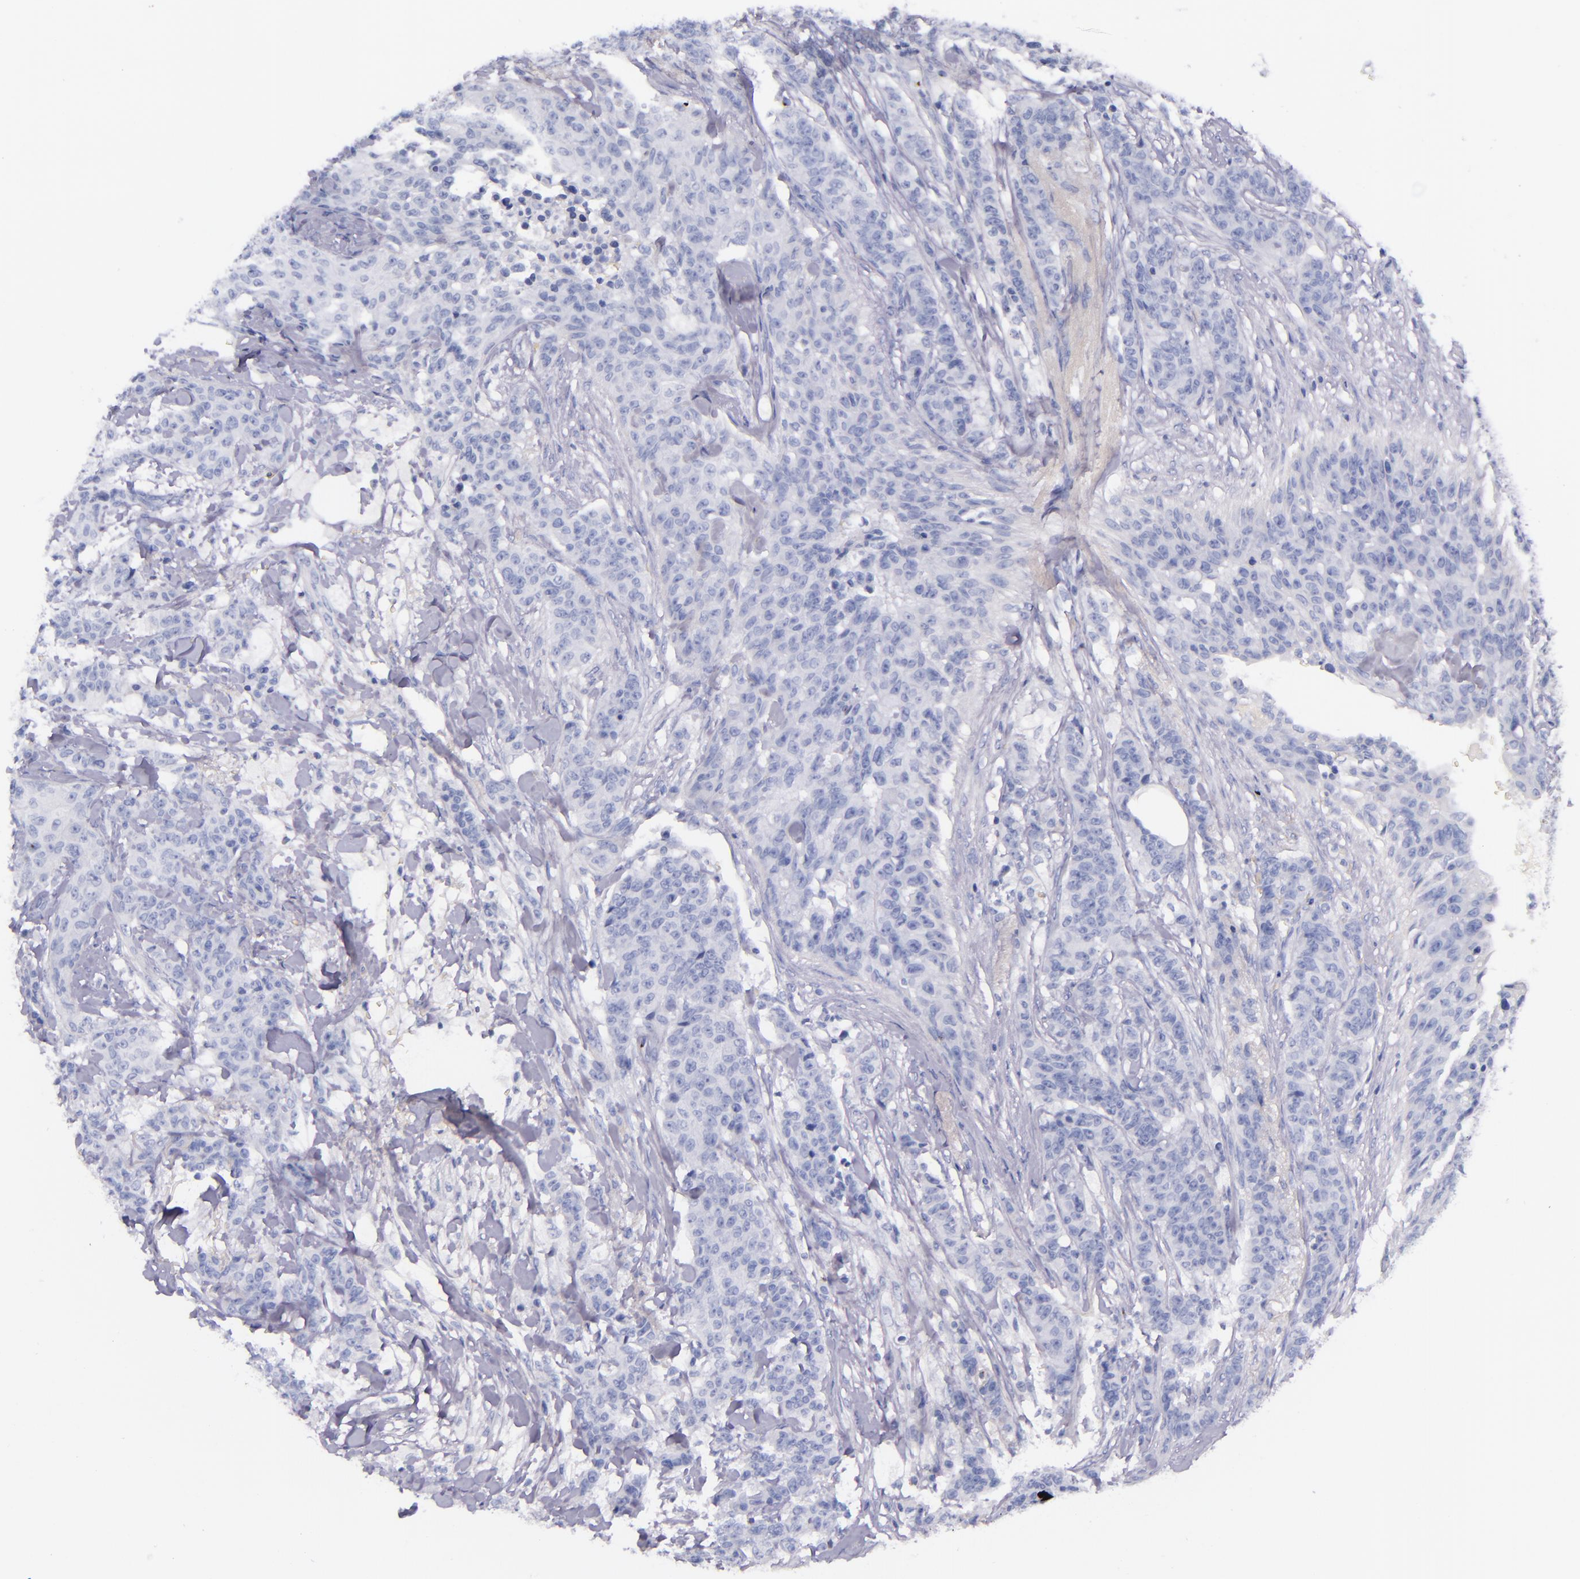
{"staining": {"intensity": "negative", "quantity": "none", "location": "none"}, "tissue": "breast cancer", "cell_type": "Tumor cells", "image_type": "cancer", "snomed": [{"axis": "morphology", "description": "Duct carcinoma"}, {"axis": "topography", "description": "Breast"}], "caption": "High magnification brightfield microscopy of invasive ductal carcinoma (breast) stained with DAB (brown) and counterstained with hematoxylin (blue): tumor cells show no significant staining.", "gene": "LAG3", "patient": {"sex": "female", "age": 40}}